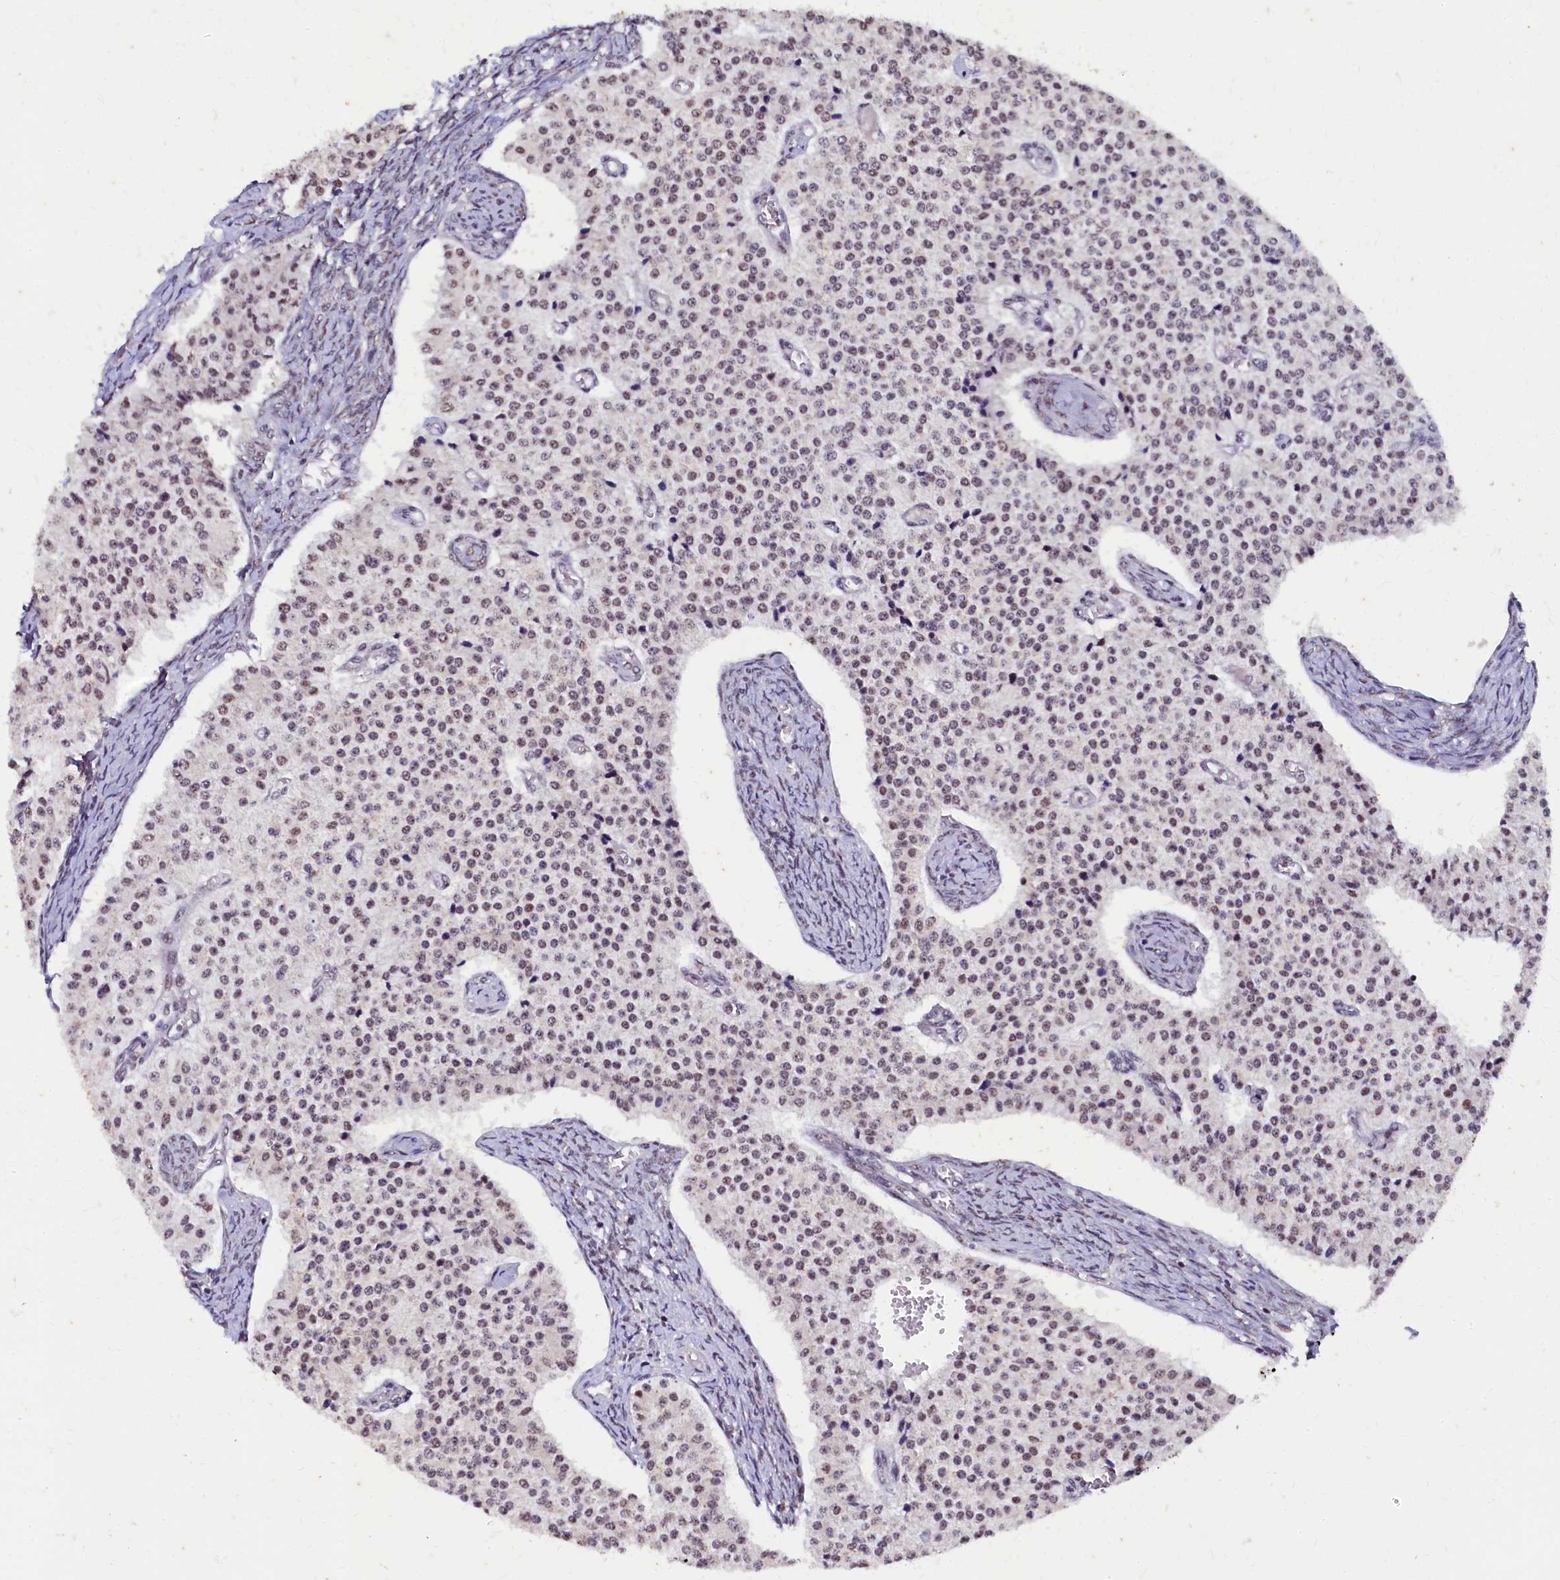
{"staining": {"intensity": "weak", "quantity": "25%-75%", "location": "nuclear"}, "tissue": "carcinoid", "cell_type": "Tumor cells", "image_type": "cancer", "snomed": [{"axis": "morphology", "description": "Carcinoid, malignant, NOS"}, {"axis": "topography", "description": "Colon"}], "caption": "Carcinoid tissue reveals weak nuclear positivity in about 25%-75% of tumor cells", "gene": "CPSF7", "patient": {"sex": "female", "age": 52}}